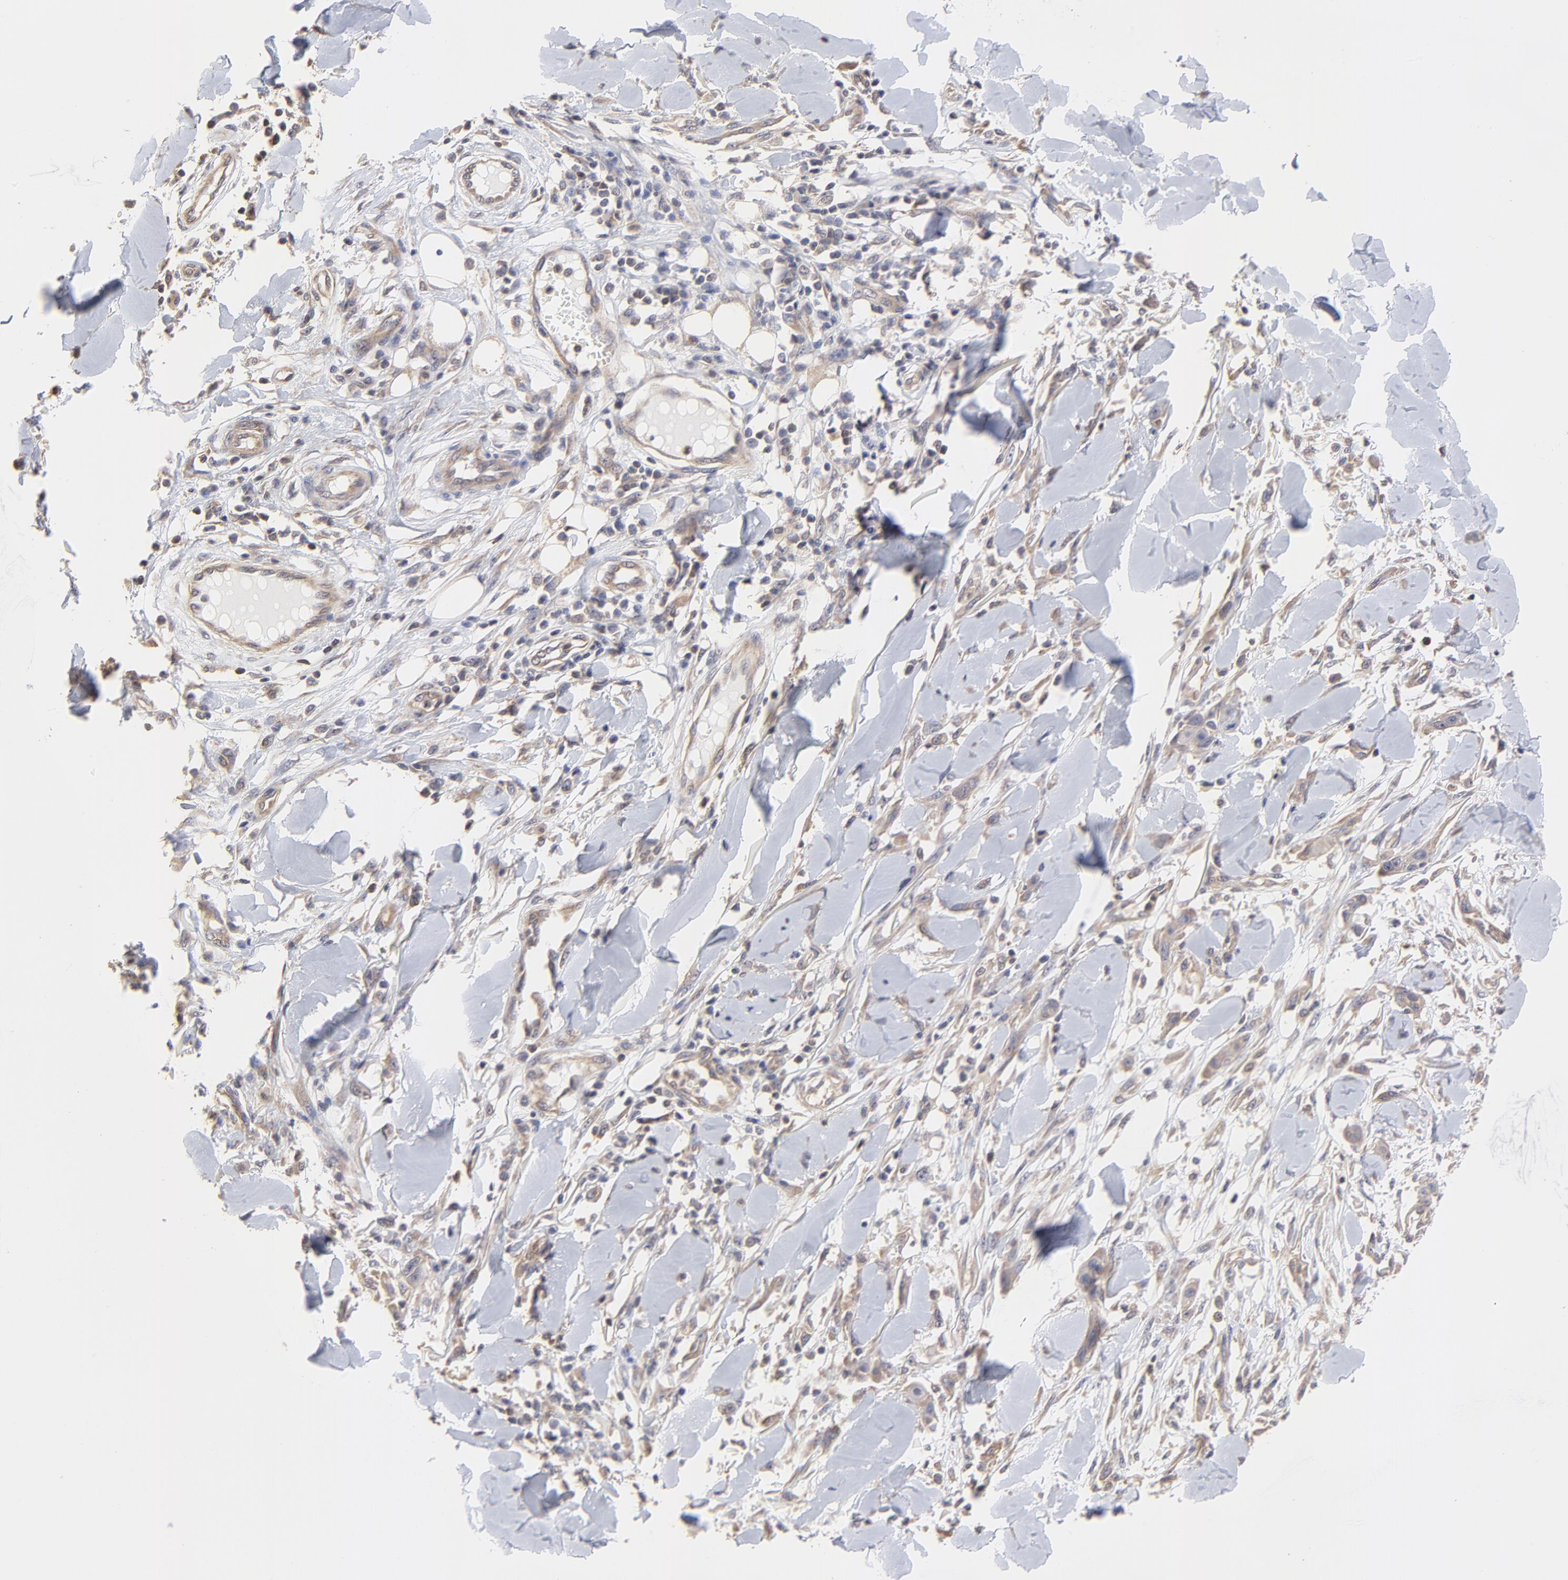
{"staining": {"intensity": "weak", "quantity": ">75%", "location": "cytoplasmic/membranous"}, "tissue": "skin cancer", "cell_type": "Tumor cells", "image_type": "cancer", "snomed": [{"axis": "morphology", "description": "Squamous cell carcinoma, NOS"}, {"axis": "topography", "description": "Skin"}], "caption": "Protein analysis of skin squamous cell carcinoma tissue demonstrates weak cytoplasmic/membranous staining in about >75% of tumor cells.", "gene": "PCMT1", "patient": {"sex": "female", "age": 59}}